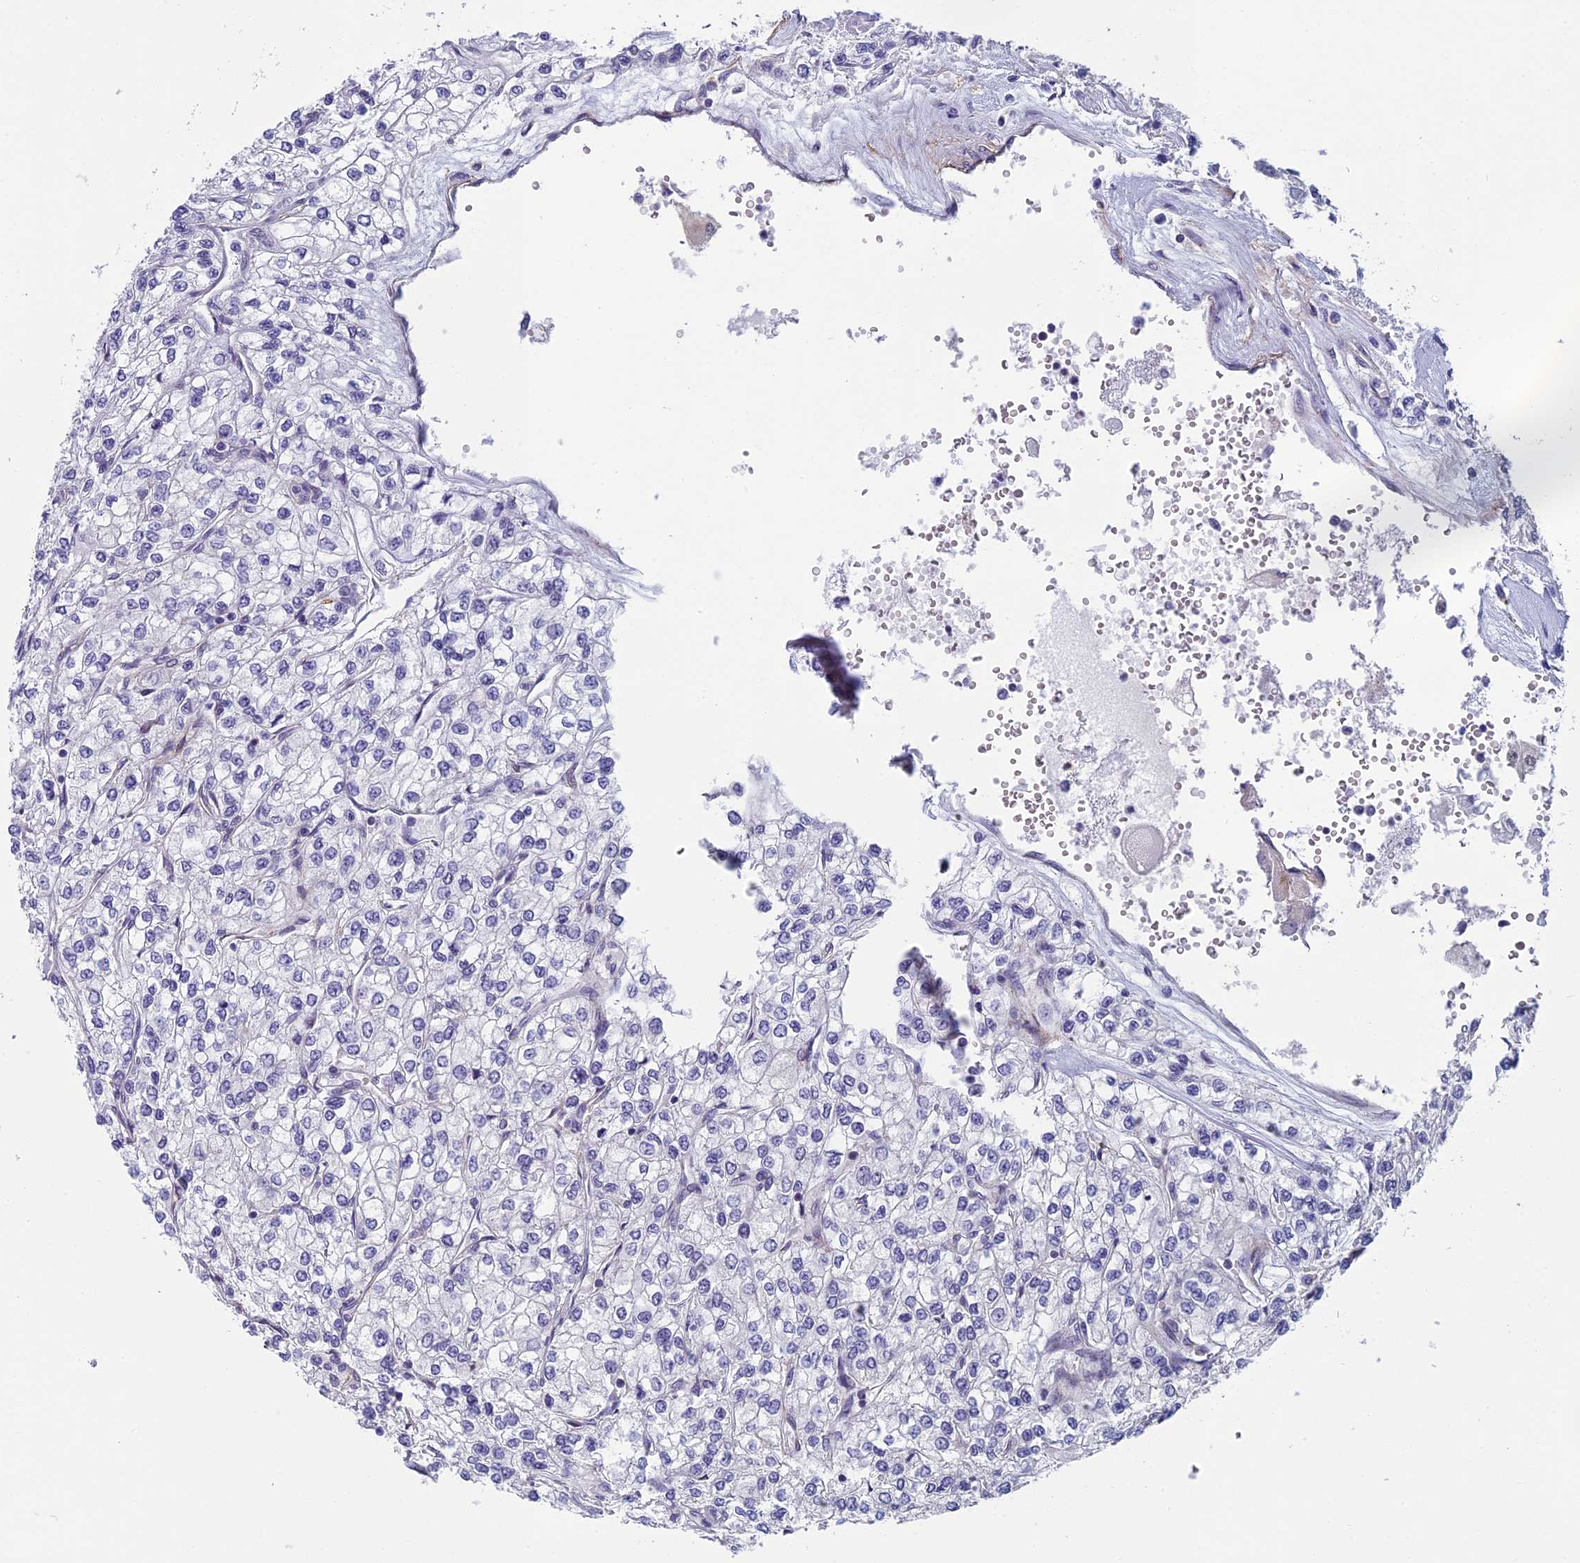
{"staining": {"intensity": "negative", "quantity": "none", "location": "none"}, "tissue": "renal cancer", "cell_type": "Tumor cells", "image_type": "cancer", "snomed": [{"axis": "morphology", "description": "Adenocarcinoma, NOS"}, {"axis": "topography", "description": "Kidney"}], "caption": "Immunohistochemistry of human adenocarcinoma (renal) demonstrates no staining in tumor cells.", "gene": "CNEP1R1", "patient": {"sex": "male", "age": 80}}